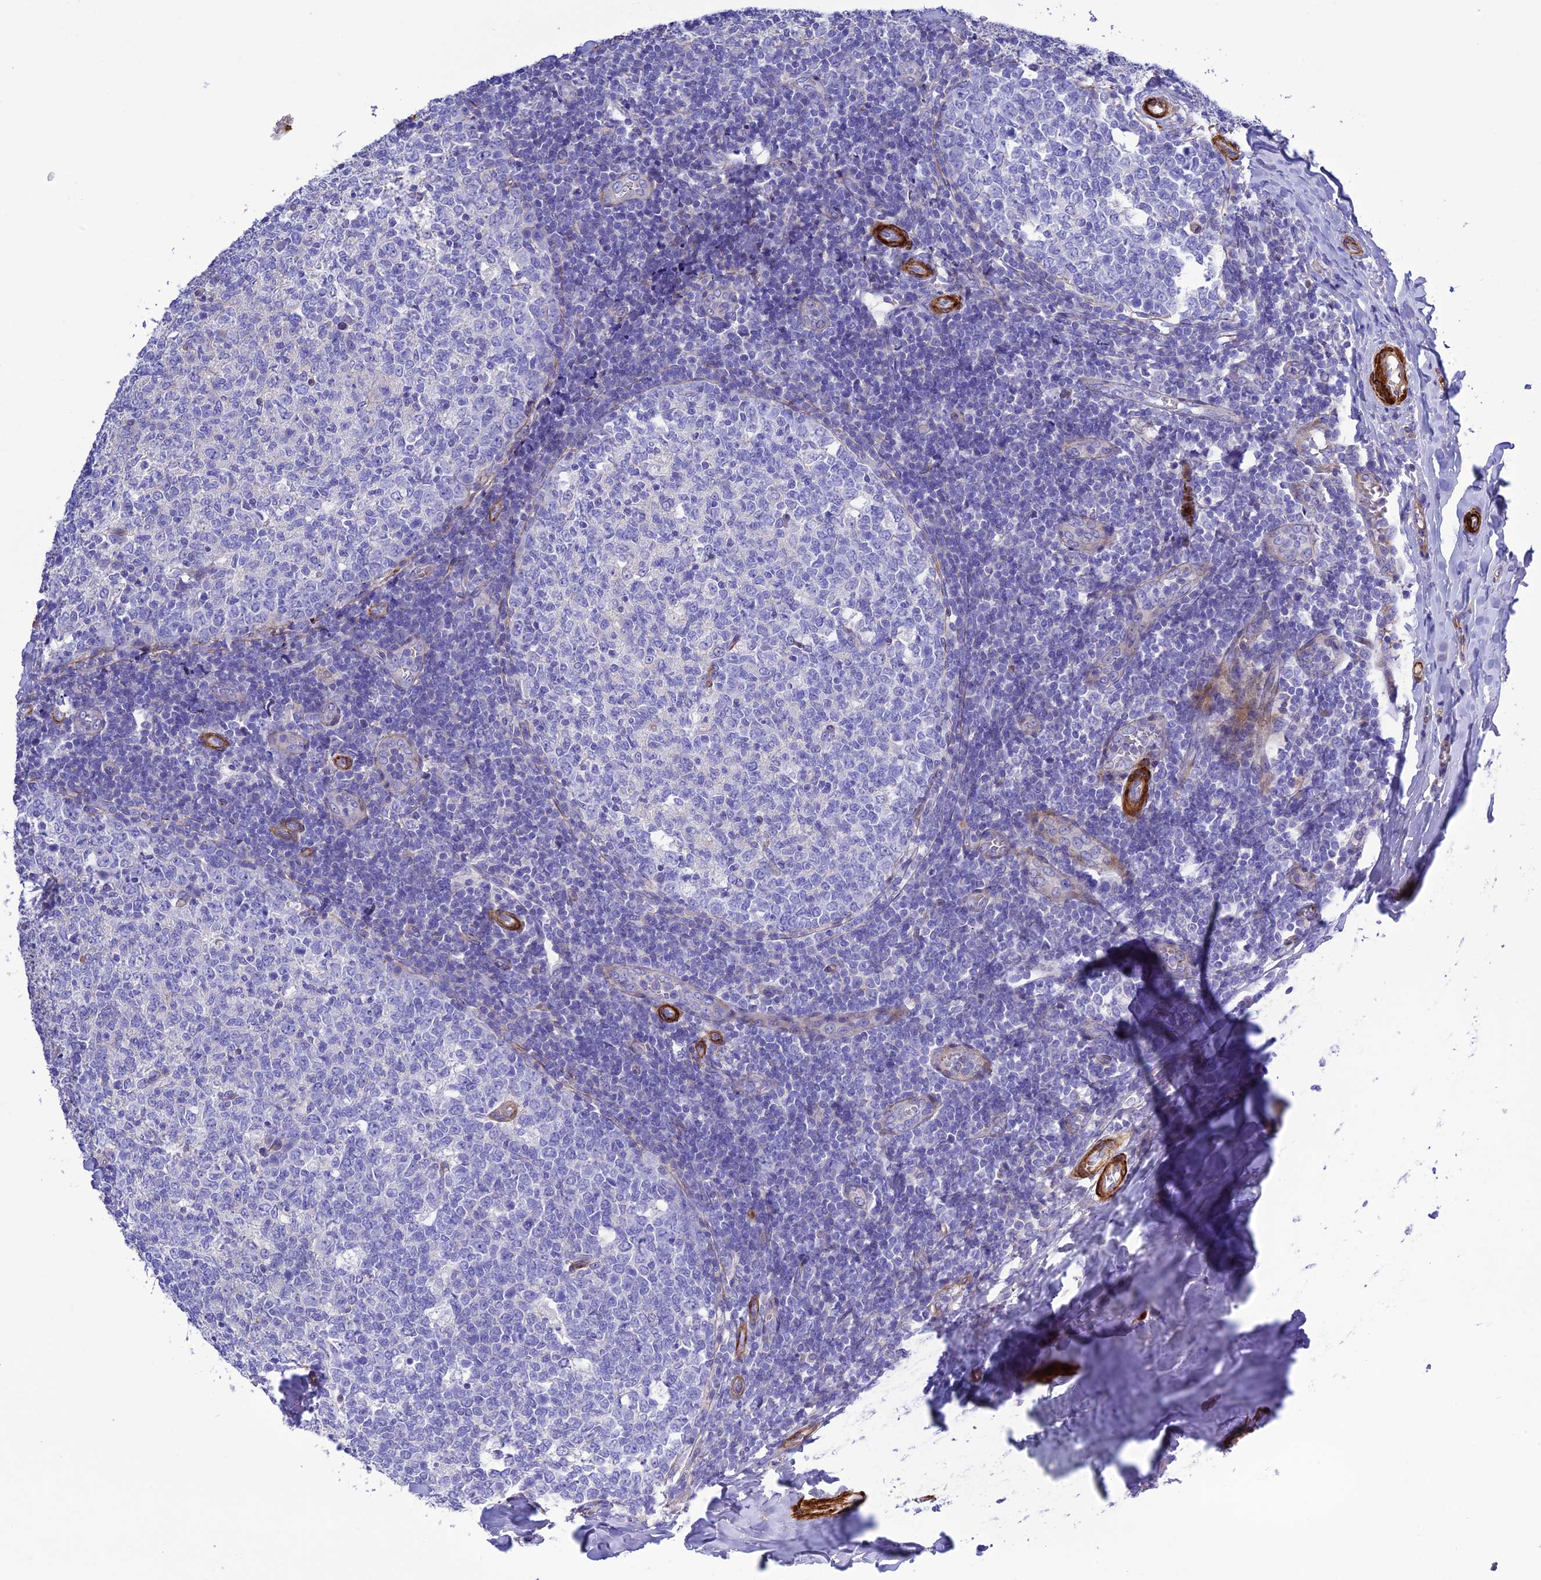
{"staining": {"intensity": "negative", "quantity": "none", "location": "none"}, "tissue": "tonsil", "cell_type": "Germinal center cells", "image_type": "normal", "snomed": [{"axis": "morphology", "description": "Normal tissue, NOS"}, {"axis": "topography", "description": "Tonsil"}], "caption": "An image of human tonsil is negative for staining in germinal center cells. Brightfield microscopy of immunohistochemistry stained with DAB (3,3'-diaminobenzidine) (brown) and hematoxylin (blue), captured at high magnification.", "gene": "FRA10AC1", "patient": {"sex": "female", "age": 19}}